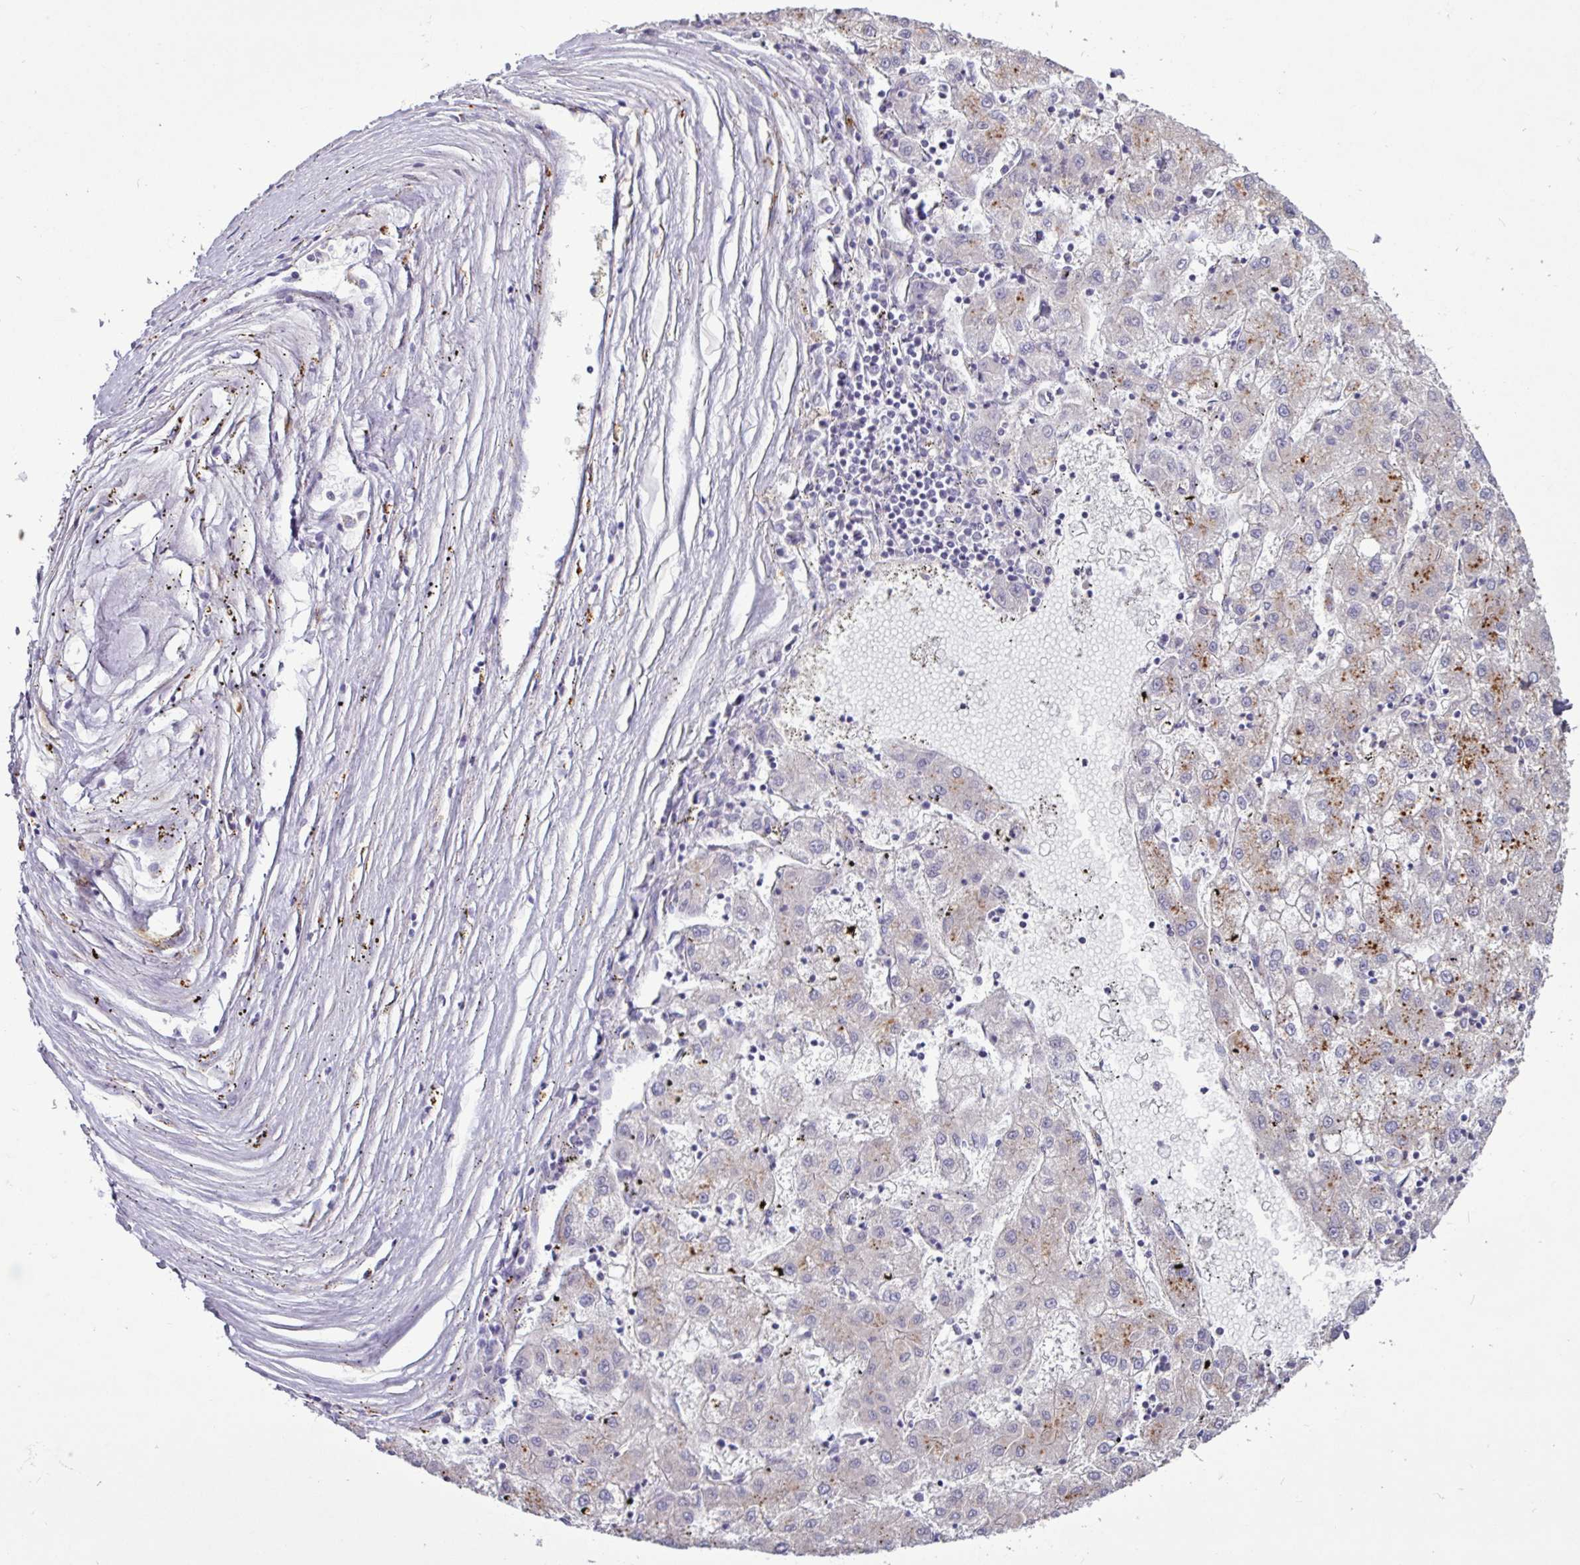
{"staining": {"intensity": "moderate", "quantity": "<25%", "location": "cytoplasmic/membranous"}, "tissue": "liver cancer", "cell_type": "Tumor cells", "image_type": "cancer", "snomed": [{"axis": "morphology", "description": "Carcinoma, Hepatocellular, NOS"}, {"axis": "topography", "description": "Liver"}], "caption": "IHC of human hepatocellular carcinoma (liver) reveals low levels of moderate cytoplasmic/membranous positivity in about <25% of tumor cells.", "gene": "AMIGO2", "patient": {"sex": "male", "age": 72}}